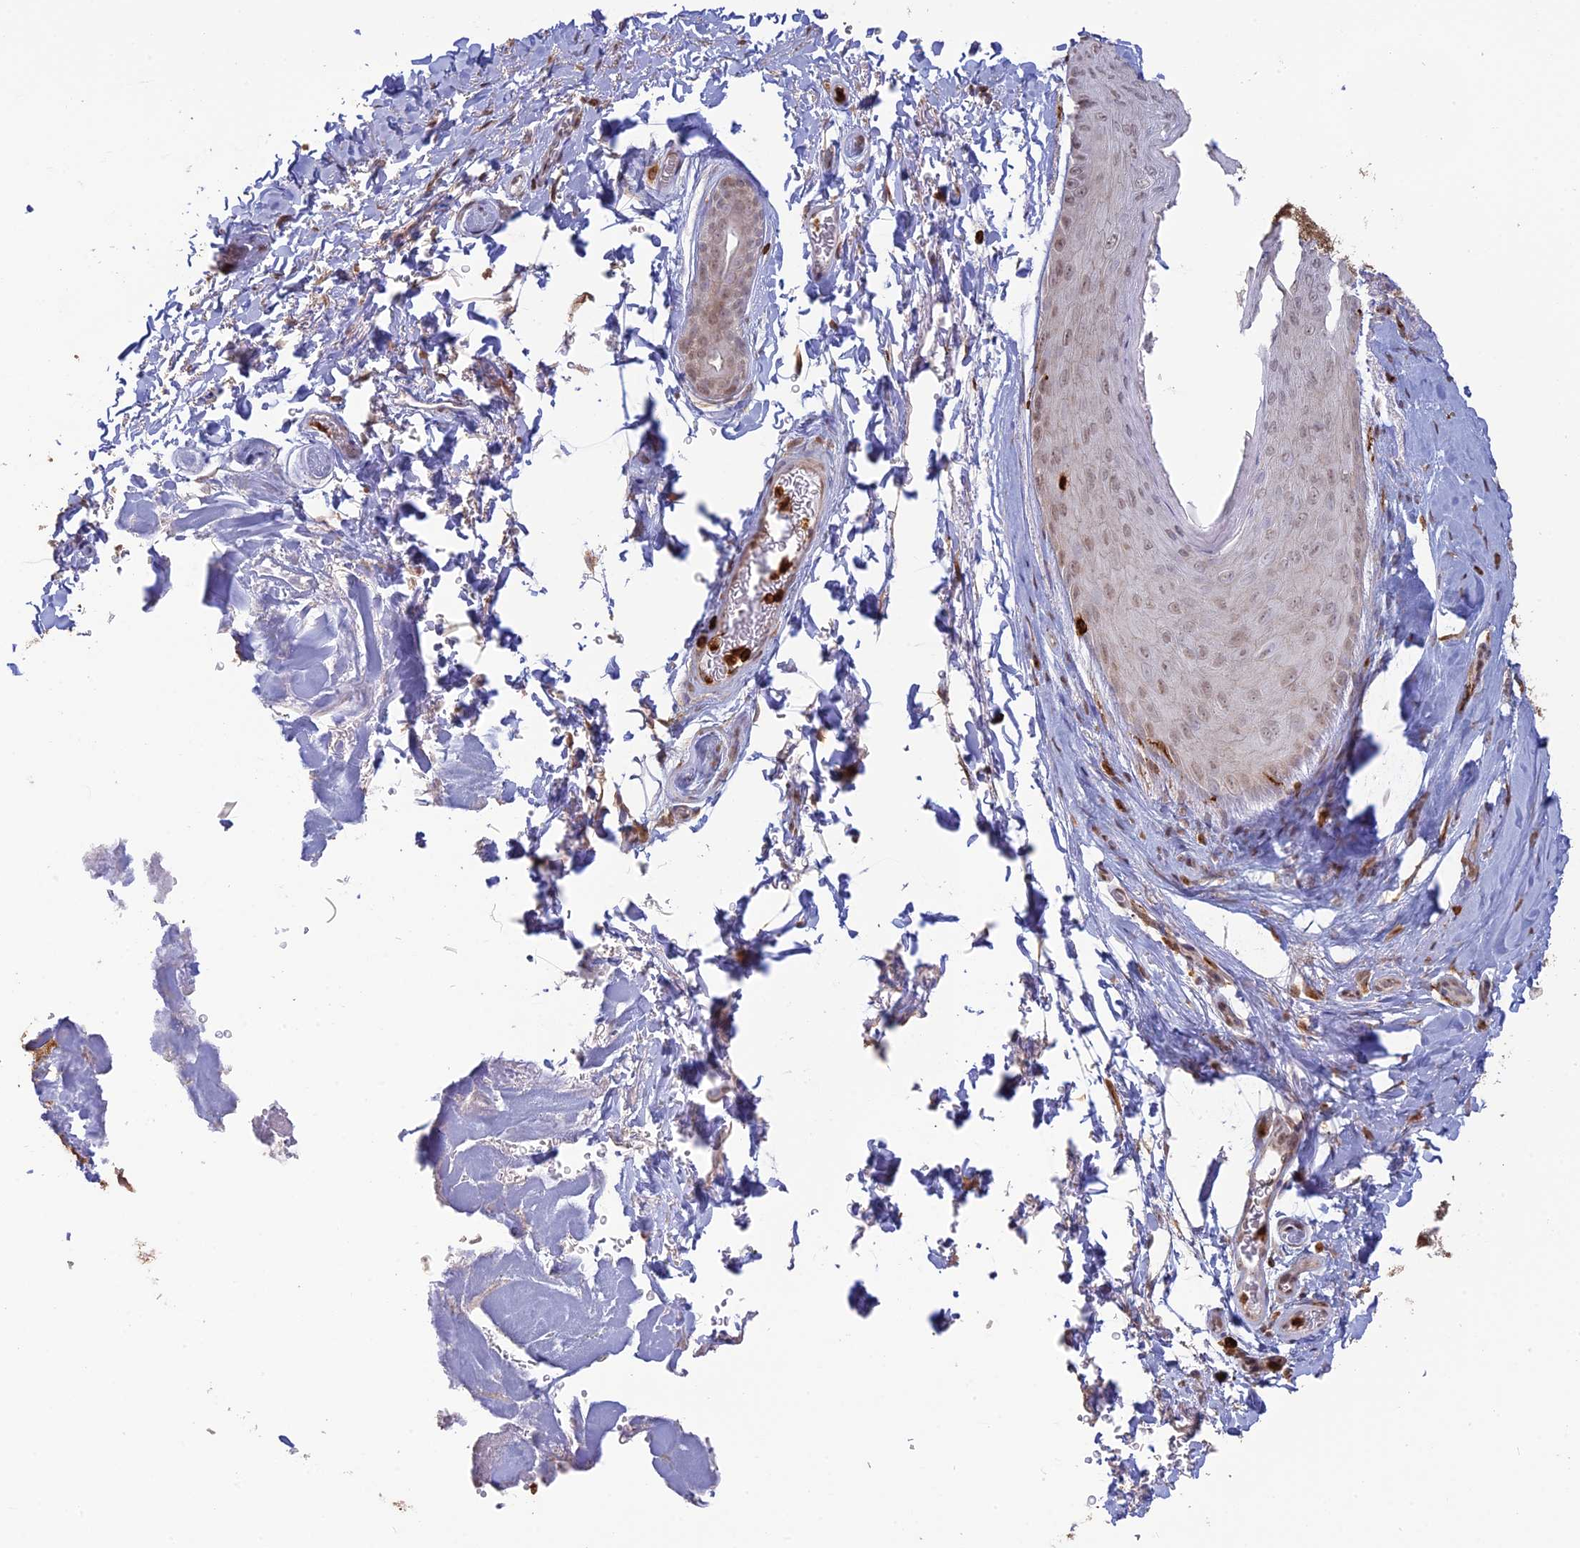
{"staining": {"intensity": "negative", "quantity": "none", "location": "none"}, "tissue": "skin", "cell_type": "Epidermal cells", "image_type": "normal", "snomed": [{"axis": "morphology", "description": "Normal tissue, NOS"}, {"axis": "topography", "description": "Anal"}], "caption": "DAB (3,3'-diaminobenzidine) immunohistochemical staining of normal human skin displays no significant expression in epidermal cells.", "gene": "APOBR", "patient": {"sex": "male", "age": 44}}